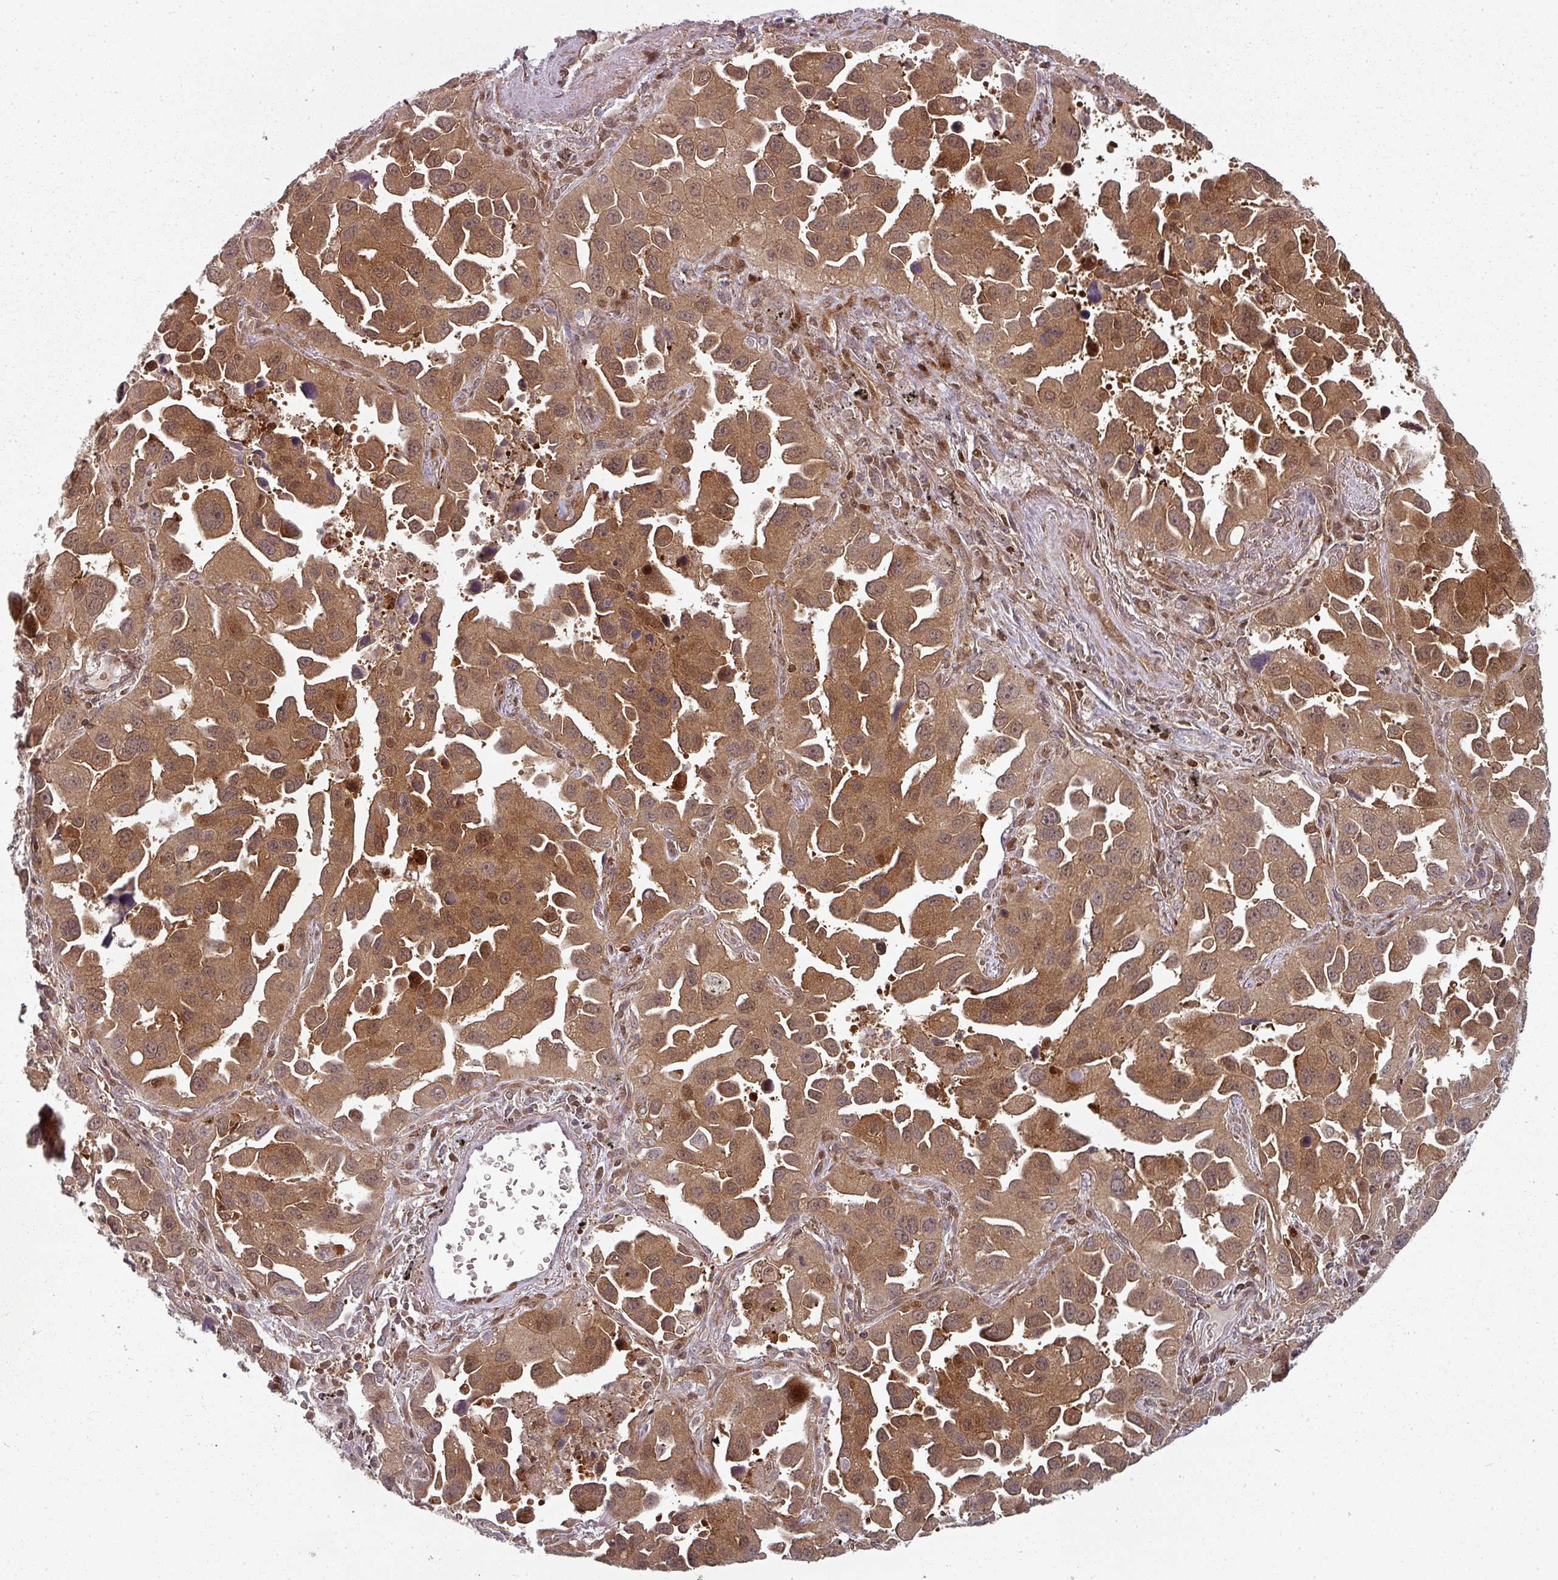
{"staining": {"intensity": "moderate", "quantity": ">75%", "location": "cytoplasmic/membranous"}, "tissue": "lung cancer", "cell_type": "Tumor cells", "image_type": "cancer", "snomed": [{"axis": "morphology", "description": "Adenocarcinoma, NOS"}, {"axis": "topography", "description": "Lung"}], "caption": "Lung cancer (adenocarcinoma) was stained to show a protein in brown. There is medium levels of moderate cytoplasmic/membranous expression in approximately >75% of tumor cells.", "gene": "CLIC1", "patient": {"sex": "male", "age": 66}}